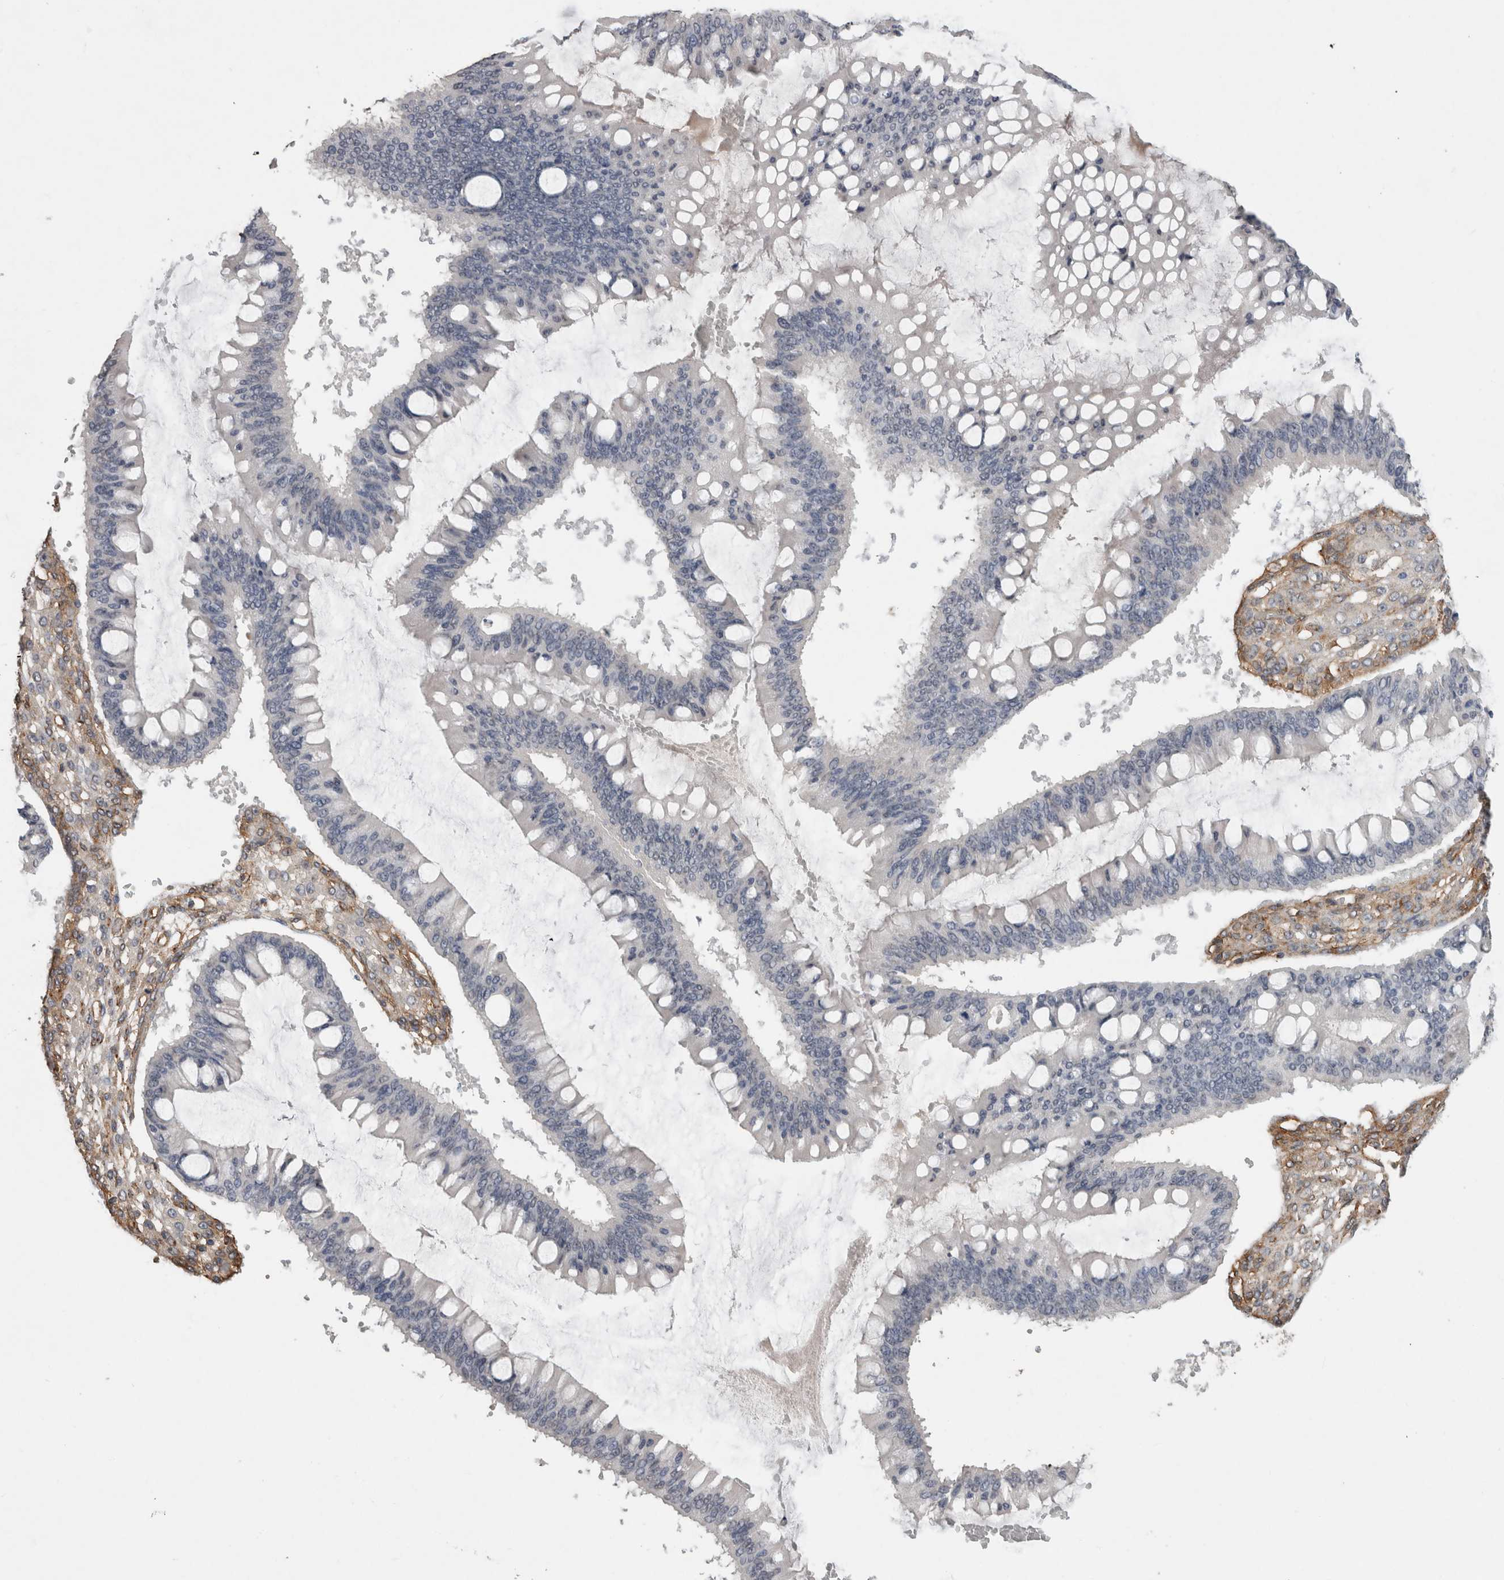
{"staining": {"intensity": "negative", "quantity": "none", "location": "none"}, "tissue": "ovarian cancer", "cell_type": "Tumor cells", "image_type": "cancer", "snomed": [{"axis": "morphology", "description": "Cystadenocarcinoma, mucinous, NOS"}, {"axis": "topography", "description": "Ovary"}], "caption": "The micrograph demonstrates no significant expression in tumor cells of ovarian cancer (mucinous cystadenocarcinoma).", "gene": "RECK", "patient": {"sex": "female", "age": 73}}